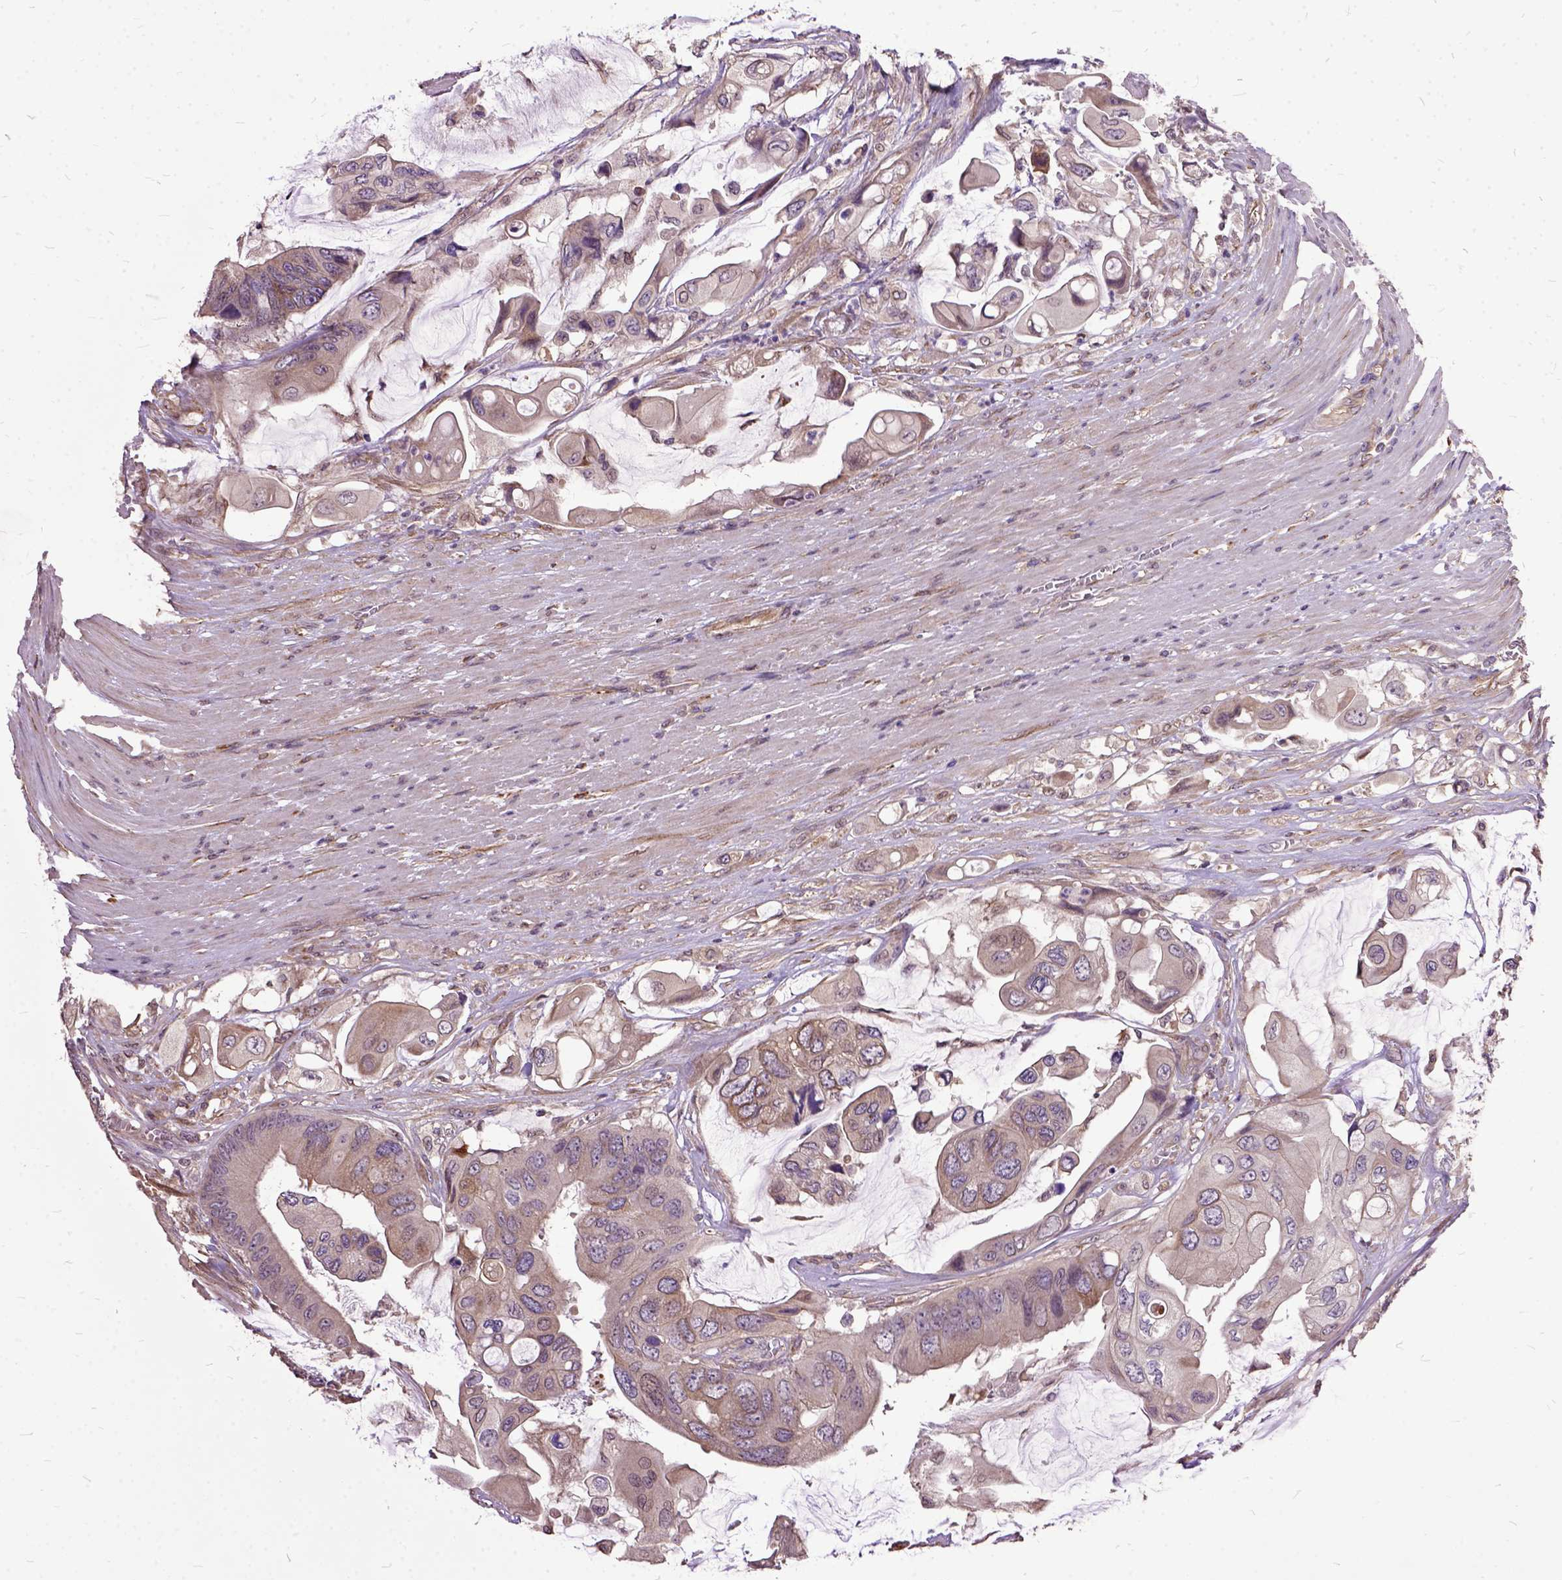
{"staining": {"intensity": "negative", "quantity": "none", "location": "none"}, "tissue": "colorectal cancer", "cell_type": "Tumor cells", "image_type": "cancer", "snomed": [{"axis": "morphology", "description": "Adenocarcinoma, NOS"}, {"axis": "topography", "description": "Rectum"}], "caption": "Adenocarcinoma (colorectal) was stained to show a protein in brown. There is no significant expression in tumor cells.", "gene": "AREG", "patient": {"sex": "male", "age": 63}}